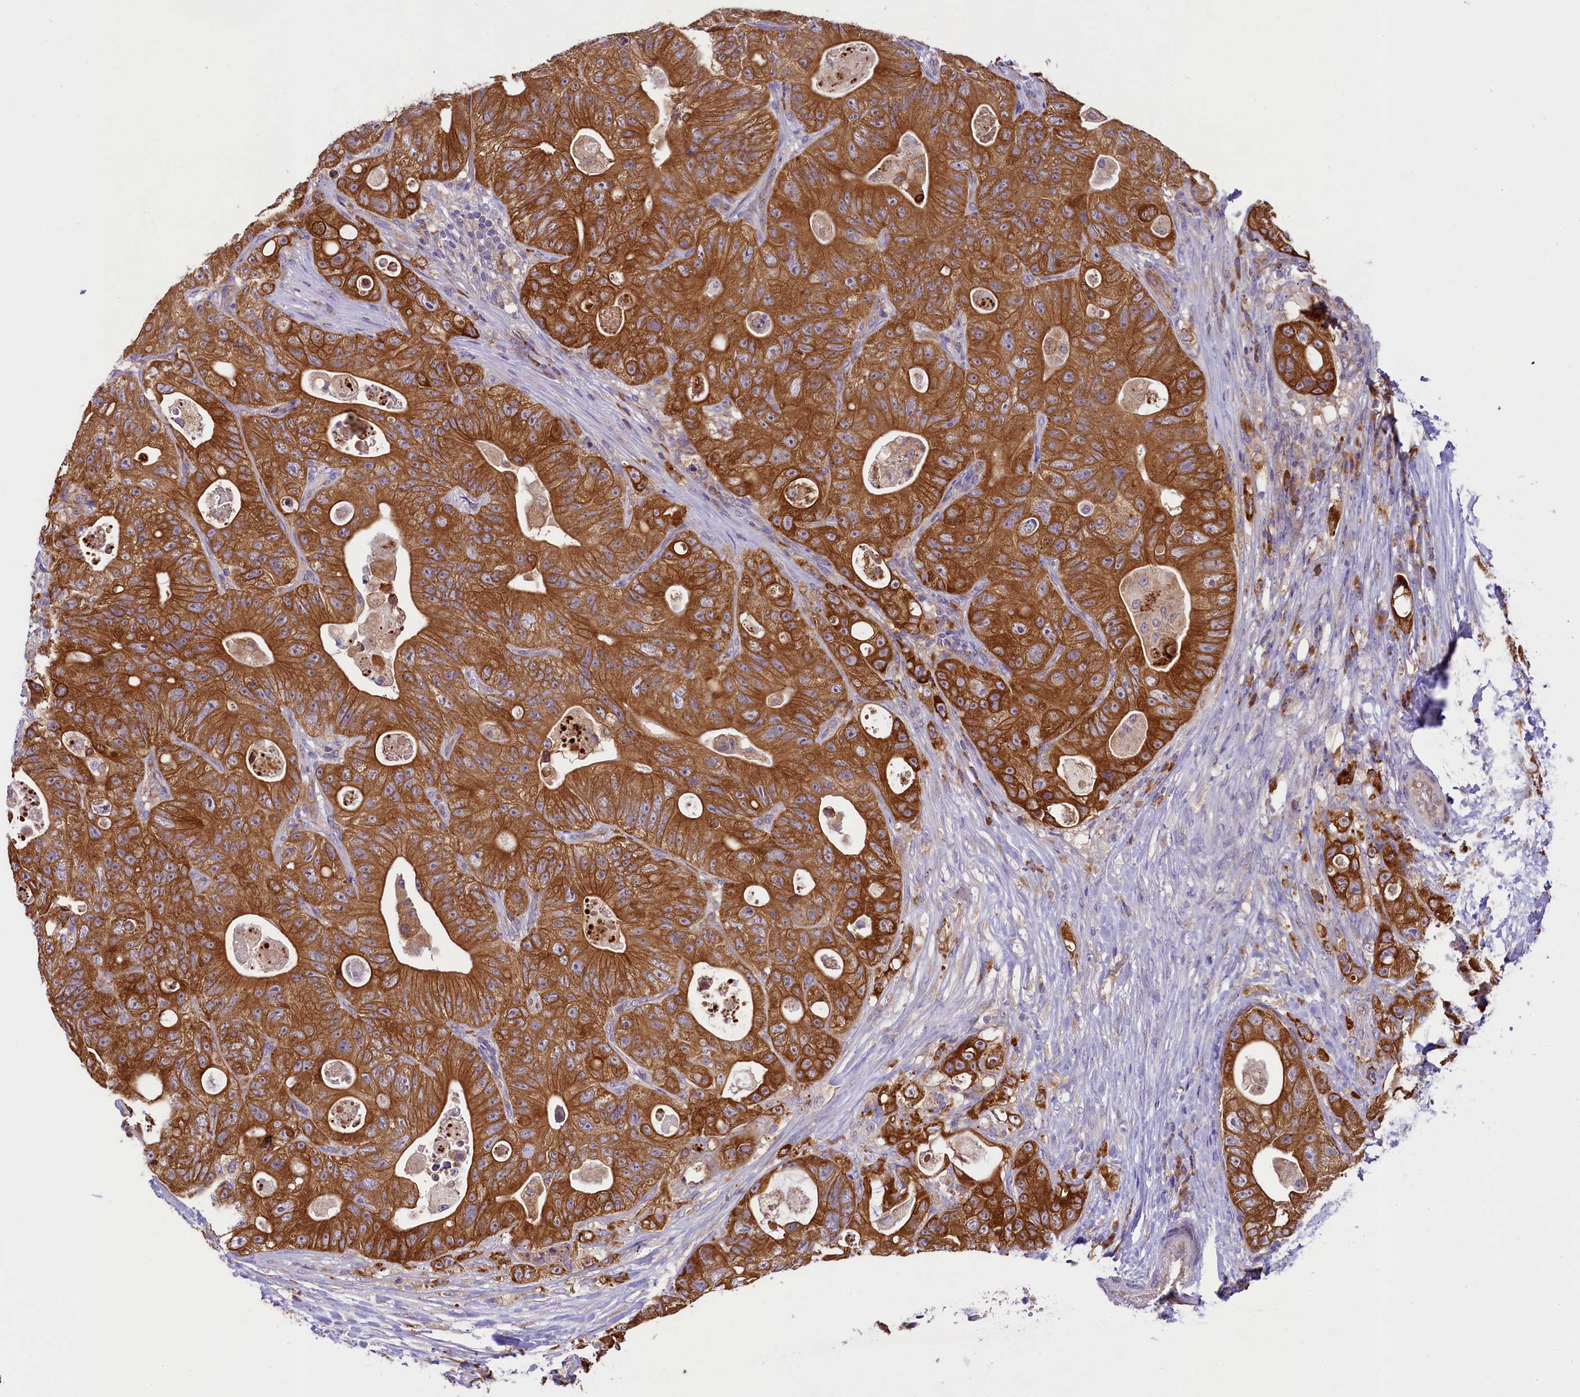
{"staining": {"intensity": "strong", "quantity": ">75%", "location": "cytoplasmic/membranous"}, "tissue": "colorectal cancer", "cell_type": "Tumor cells", "image_type": "cancer", "snomed": [{"axis": "morphology", "description": "Adenocarcinoma, NOS"}, {"axis": "topography", "description": "Colon"}], "caption": "High-magnification brightfield microscopy of adenocarcinoma (colorectal) stained with DAB (brown) and counterstained with hematoxylin (blue). tumor cells exhibit strong cytoplasmic/membranous staining is present in approximately>75% of cells.", "gene": "LARP4", "patient": {"sex": "female", "age": 46}}